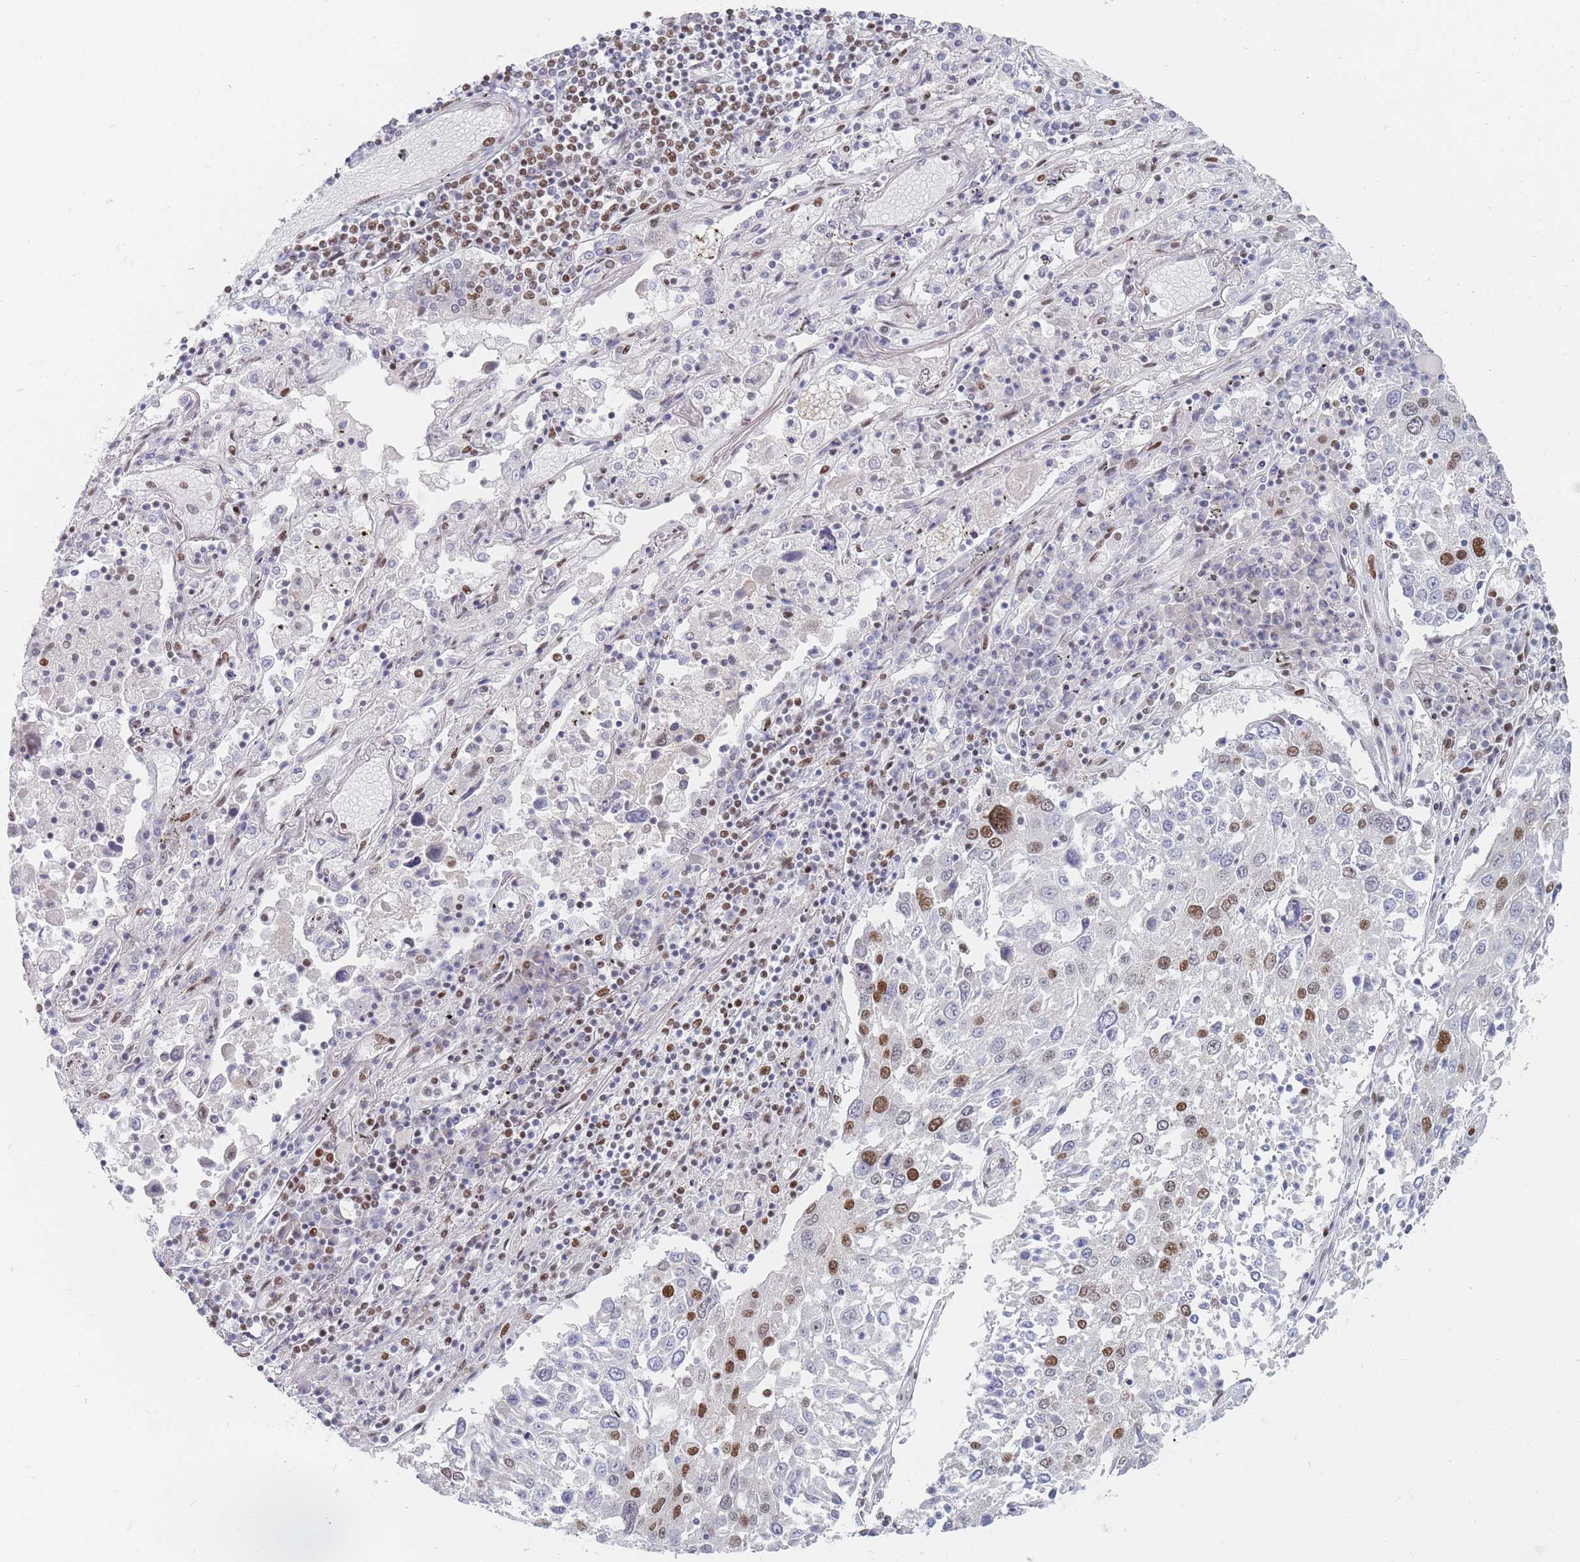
{"staining": {"intensity": "moderate", "quantity": "25%-75%", "location": "nuclear"}, "tissue": "lung cancer", "cell_type": "Tumor cells", "image_type": "cancer", "snomed": [{"axis": "morphology", "description": "Squamous cell carcinoma, NOS"}, {"axis": "topography", "description": "Lung"}], "caption": "A brown stain shows moderate nuclear staining of a protein in lung cancer (squamous cell carcinoma) tumor cells.", "gene": "SAFB2", "patient": {"sex": "male", "age": 65}}